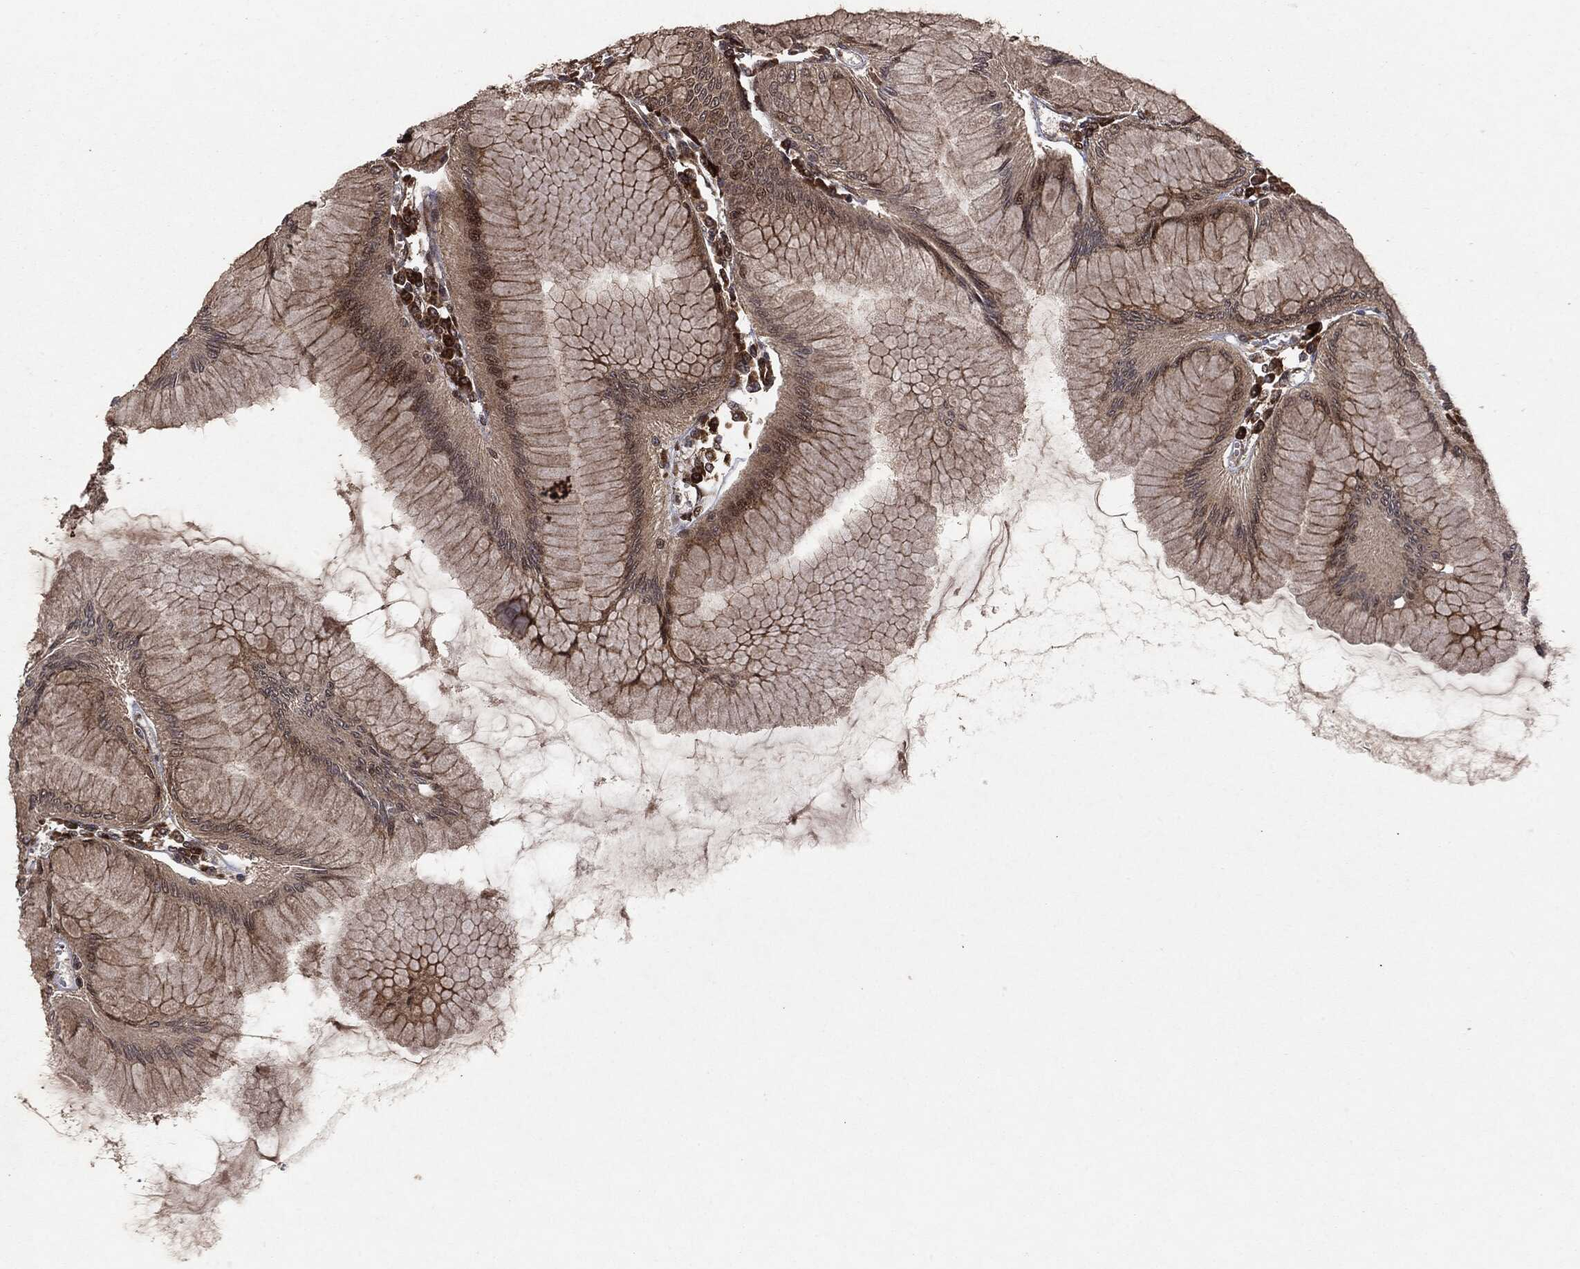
{"staining": {"intensity": "strong", "quantity": "25%-75%", "location": "cytoplasmic/membranous"}, "tissue": "stomach", "cell_type": "Glandular cells", "image_type": "normal", "snomed": [{"axis": "morphology", "description": "Normal tissue, NOS"}, {"axis": "topography", "description": "Stomach"}], "caption": "Strong cytoplasmic/membranous positivity is present in about 25%-75% of glandular cells in normal stomach.", "gene": "OTUB1", "patient": {"sex": "female", "age": 57}}